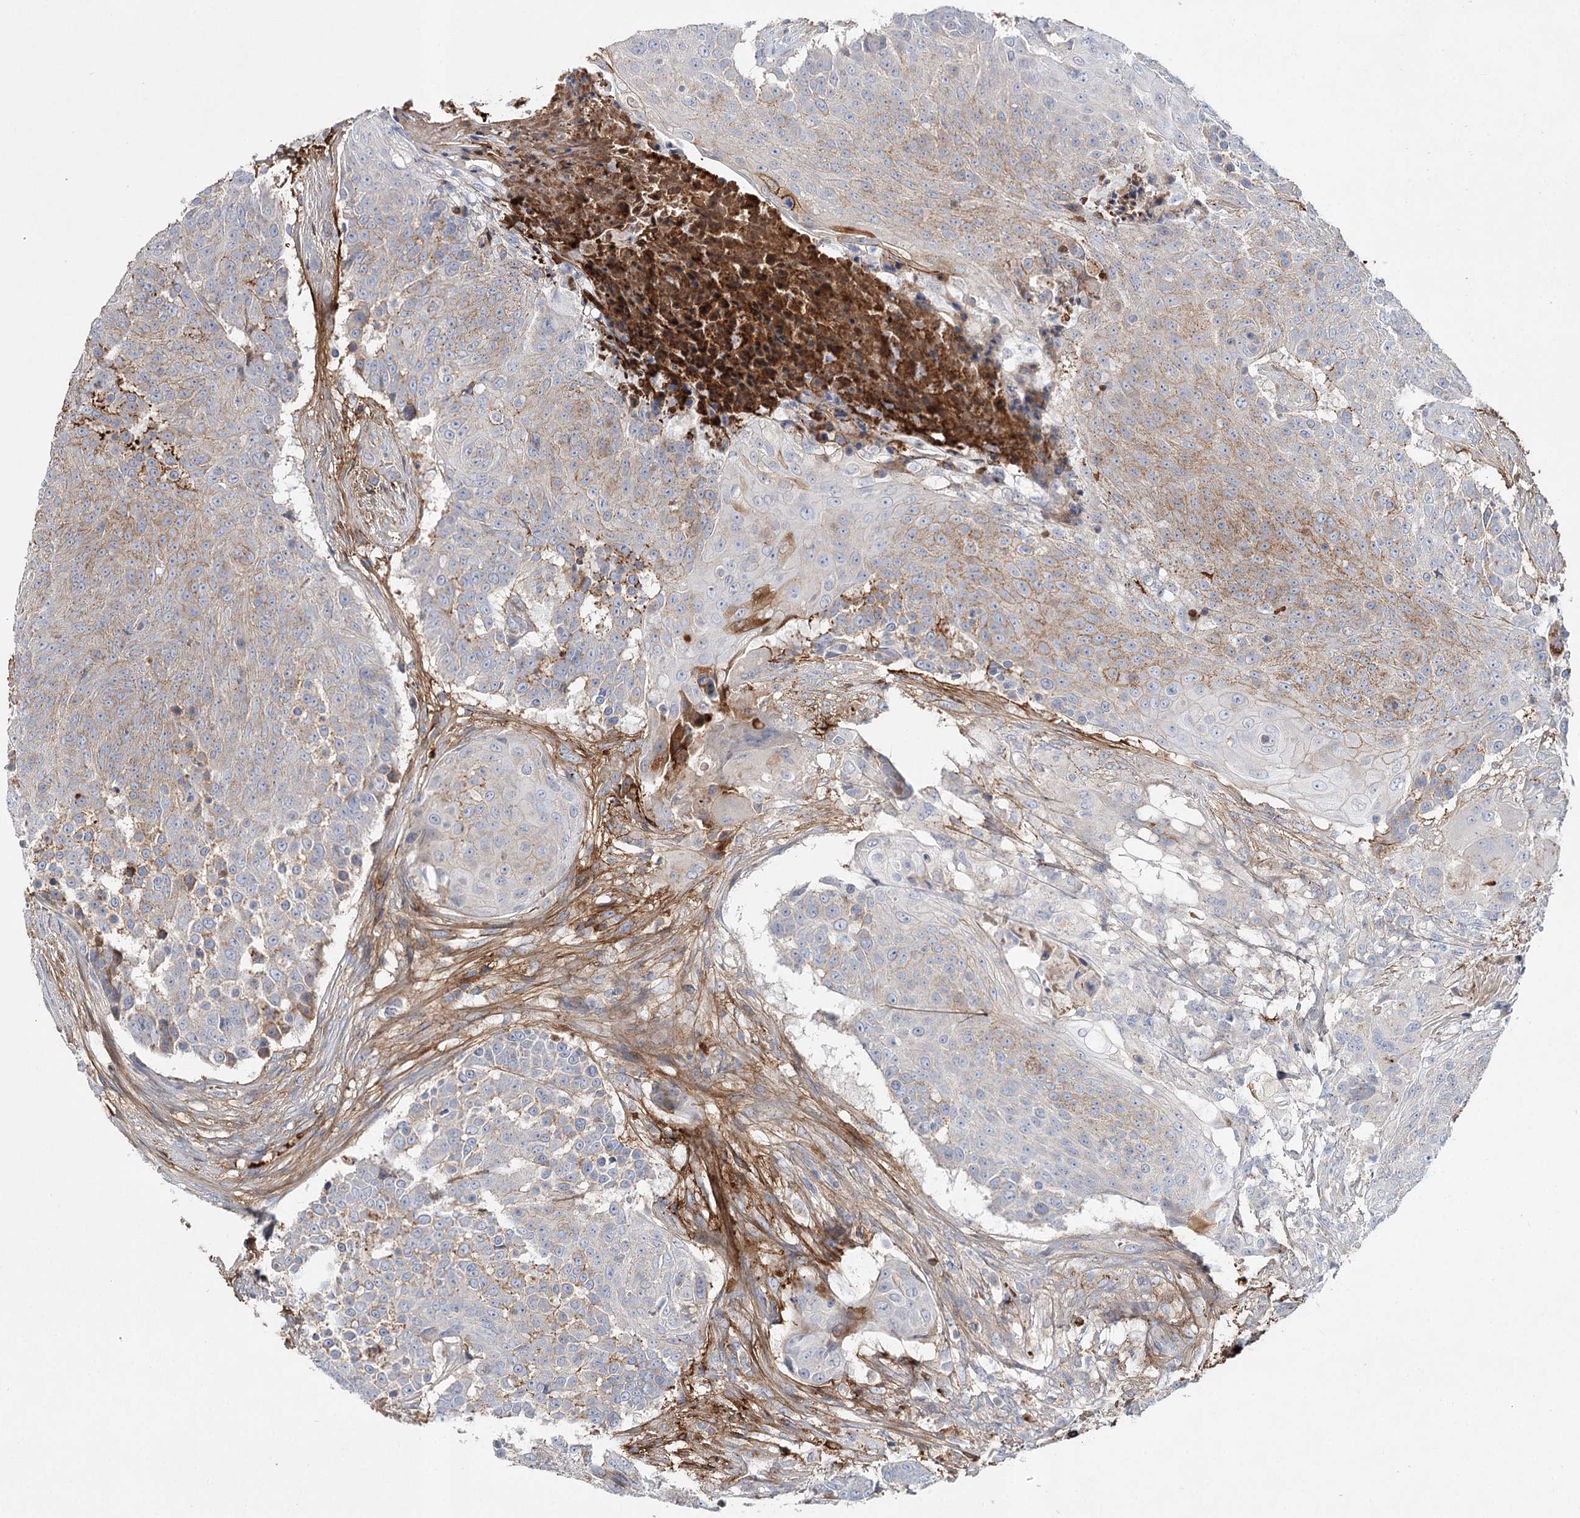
{"staining": {"intensity": "weak", "quantity": "<25%", "location": "cytoplasmic/membranous"}, "tissue": "urothelial cancer", "cell_type": "Tumor cells", "image_type": "cancer", "snomed": [{"axis": "morphology", "description": "Urothelial carcinoma, High grade"}, {"axis": "topography", "description": "Urinary bladder"}], "caption": "DAB (3,3'-diaminobenzidine) immunohistochemical staining of urothelial carcinoma (high-grade) exhibits no significant staining in tumor cells.", "gene": "ALKBH8", "patient": {"sex": "female", "age": 63}}